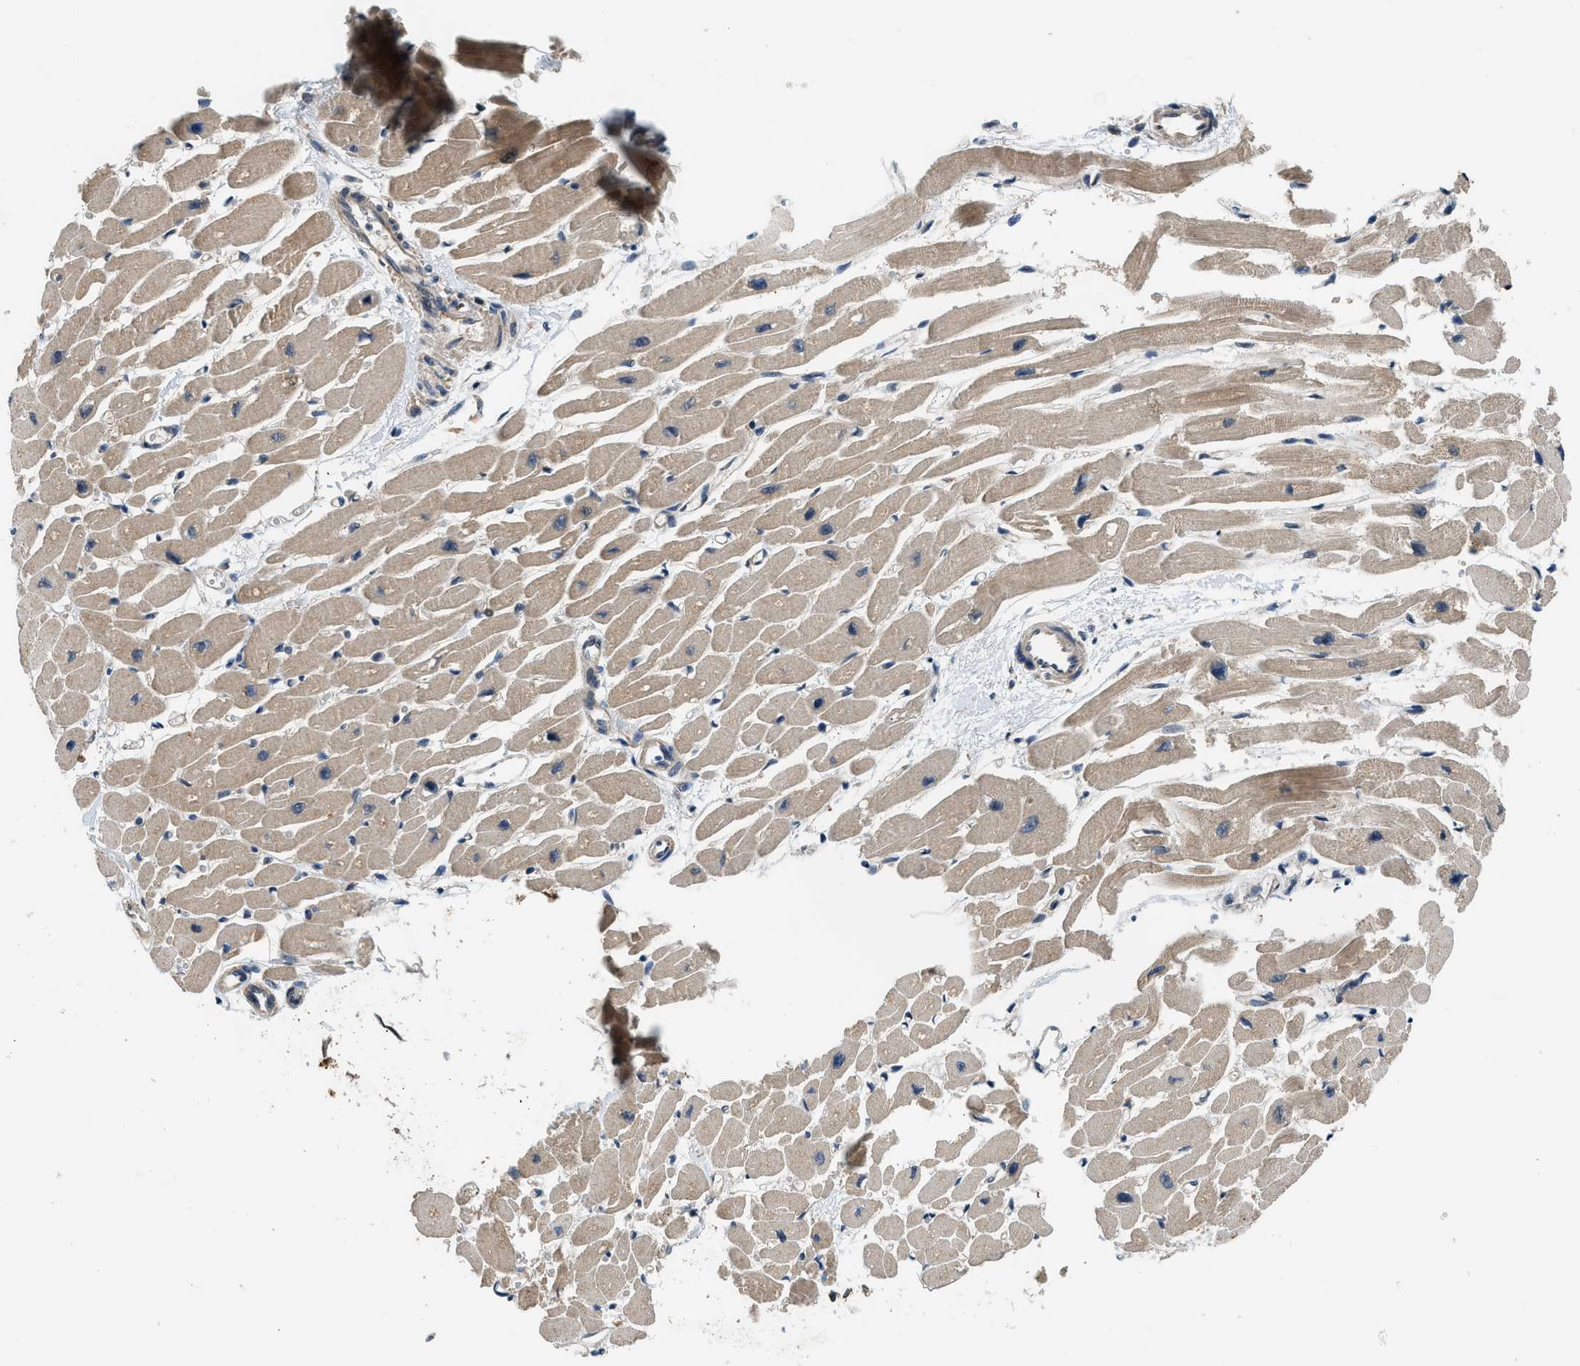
{"staining": {"intensity": "moderate", "quantity": ">75%", "location": "cytoplasmic/membranous"}, "tissue": "heart muscle", "cell_type": "Cardiomyocytes", "image_type": "normal", "snomed": [{"axis": "morphology", "description": "Normal tissue, NOS"}, {"axis": "topography", "description": "Heart"}], "caption": "Normal heart muscle was stained to show a protein in brown. There is medium levels of moderate cytoplasmic/membranous expression in about >75% of cardiomyocytes. Ihc stains the protein of interest in brown and the nuclei are stained blue.", "gene": "IL3RA", "patient": {"sex": "female", "age": 54}}